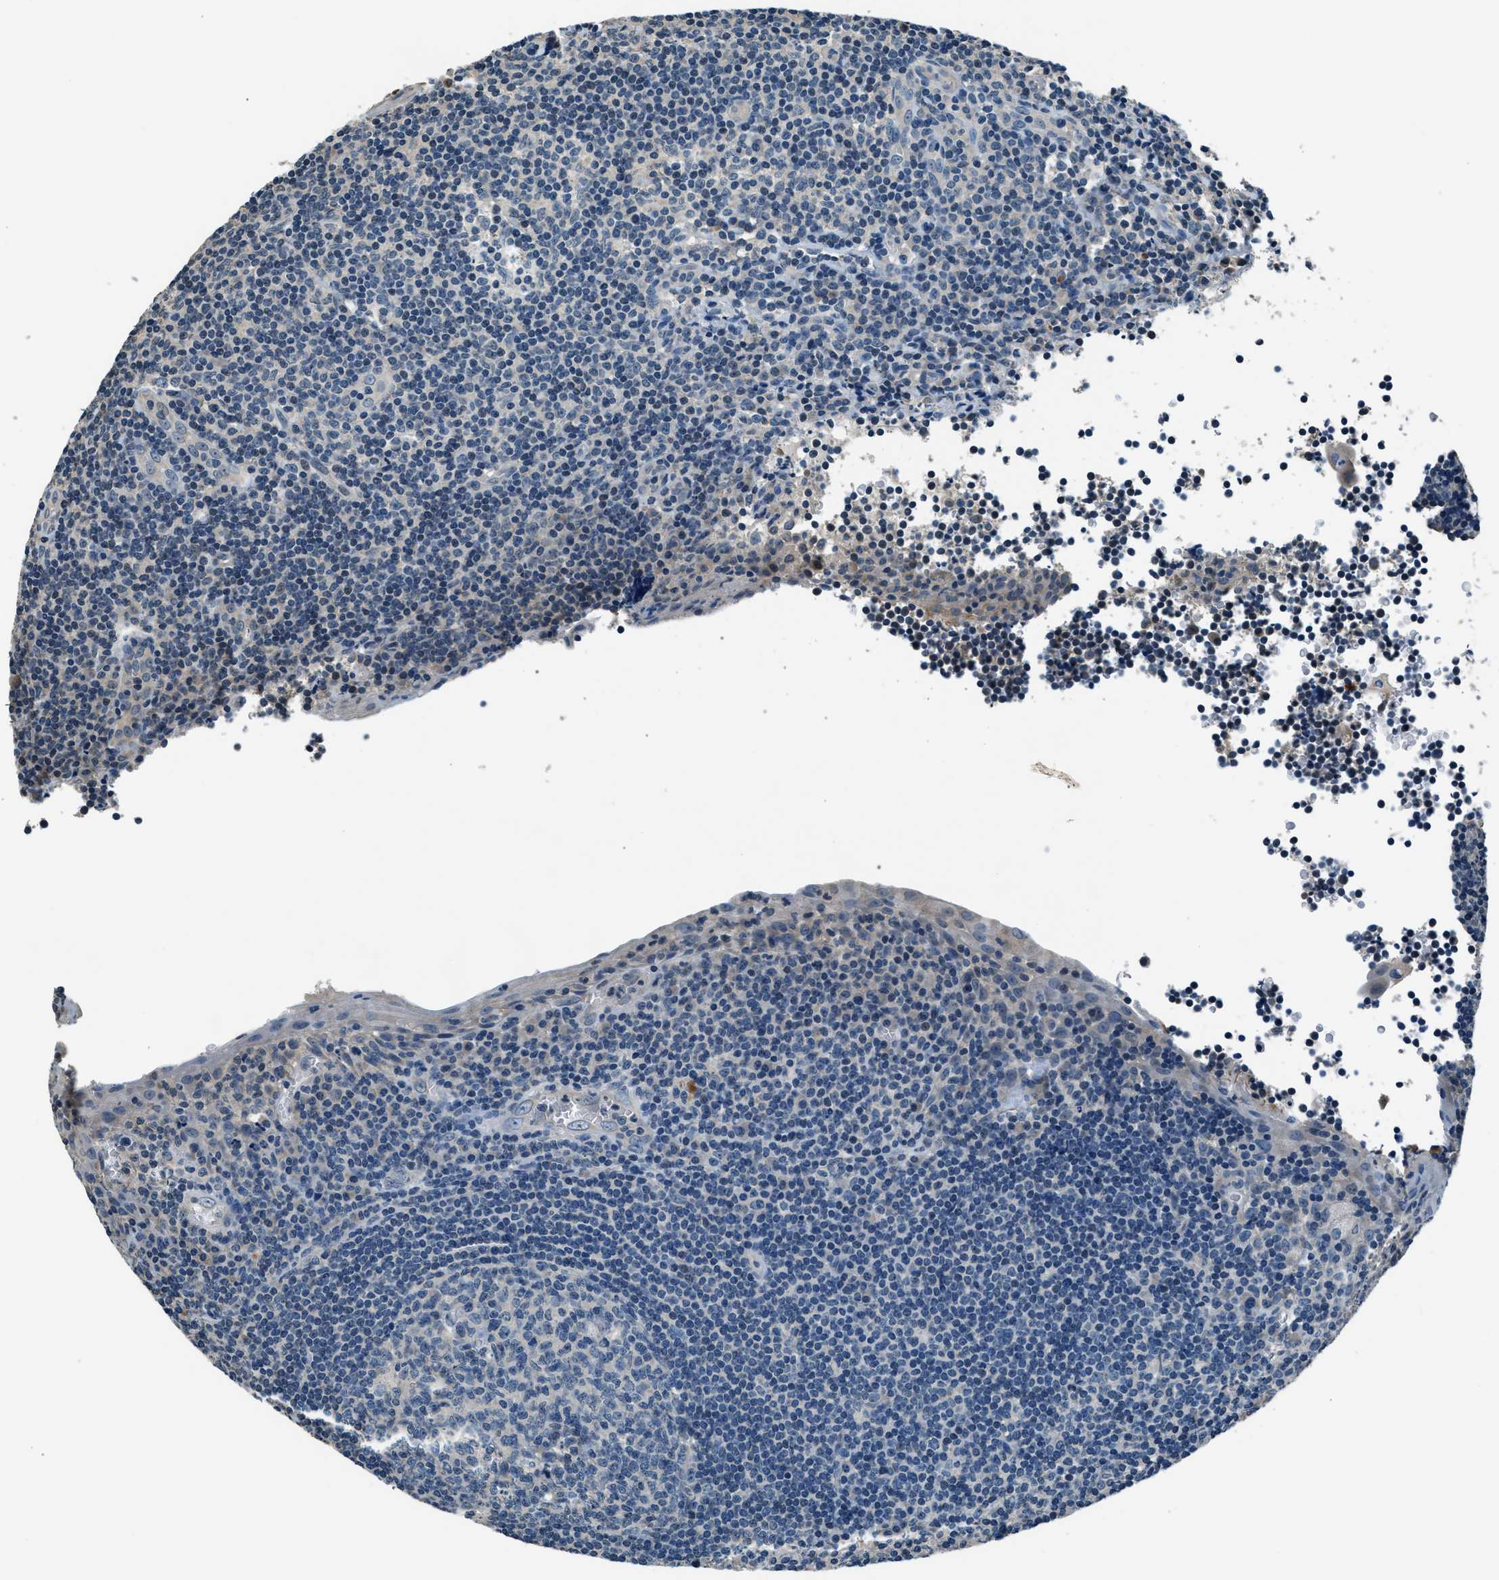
{"staining": {"intensity": "negative", "quantity": "none", "location": "none"}, "tissue": "tonsil", "cell_type": "Germinal center cells", "image_type": "normal", "snomed": [{"axis": "morphology", "description": "Normal tissue, NOS"}, {"axis": "topography", "description": "Tonsil"}], "caption": "High magnification brightfield microscopy of benign tonsil stained with DAB (3,3'-diaminobenzidine) (brown) and counterstained with hematoxylin (blue): germinal center cells show no significant expression. Brightfield microscopy of immunohistochemistry stained with DAB (3,3'-diaminobenzidine) (brown) and hematoxylin (blue), captured at high magnification.", "gene": "NME8", "patient": {"sex": "male", "age": 37}}